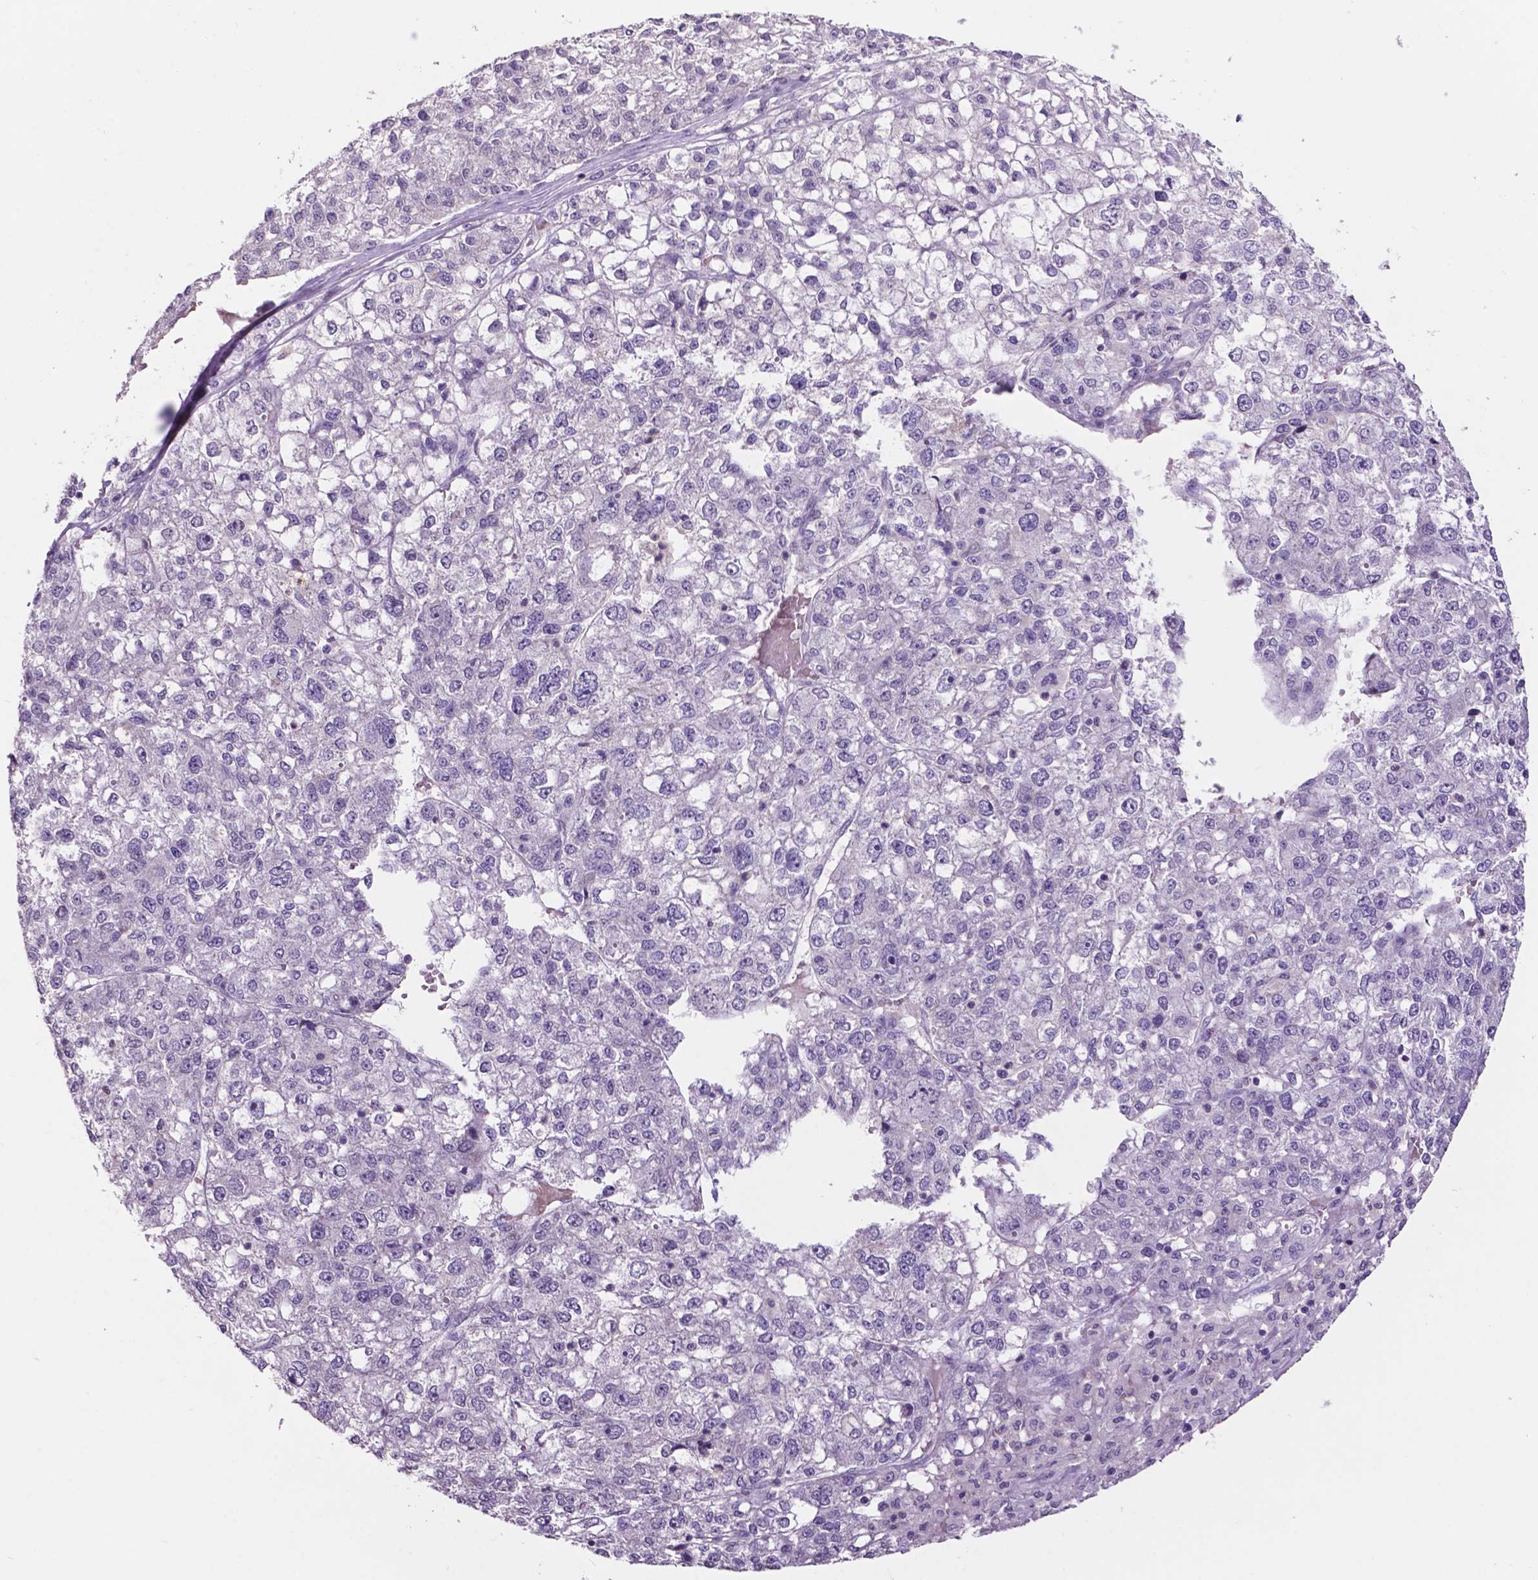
{"staining": {"intensity": "negative", "quantity": "none", "location": "none"}, "tissue": "liver cancer", "cell_type": "Tumor cells", "image_type": "cancer", "snomed": [{"axis": "morphology", "description": "Carcinoma, Hepatocellular, NOS"}, {"axis": "topography", "description": "Liver"}], "caption": "This is an immunohistochemistry (IHC) histopathology image of hepatocellular carcinoma (liver). There is no positivity in tumor cells.", "gene": "PLSCR1", "patient": {"sex": "male", "age": 56}}